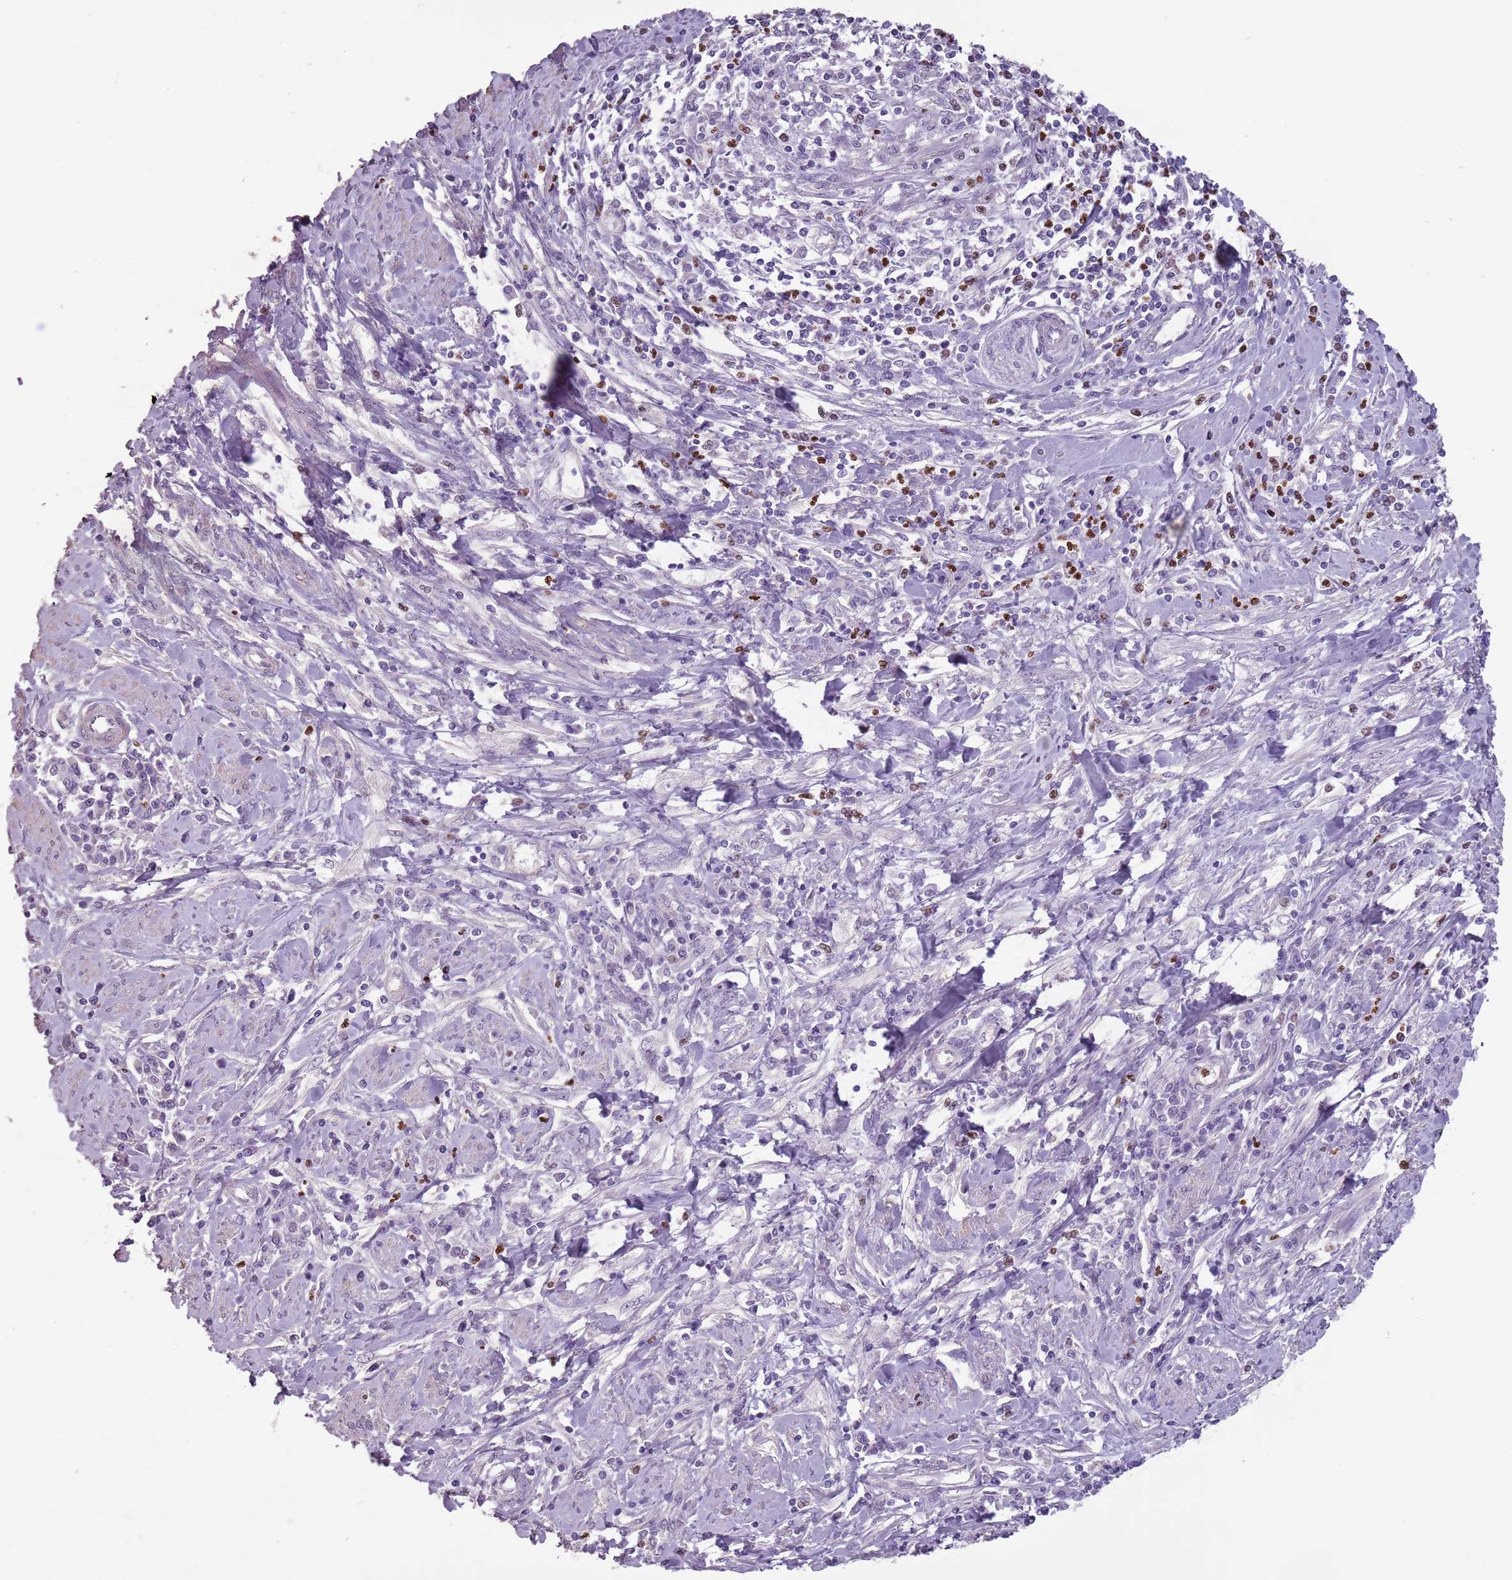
{"staining": {"intensity": "negative", "quantity": "none", "location": "none"}, "tissue": "cervical cancer", "cell_type": "Tumor cells", "image_type": "cancer", "snomed": [{"axis": "morphology", "description": "Squamous cell carcinoma, NOS"}, {"axis": "topography", "description": "Cervix"}], "caption": "Immunohistochemical staining of human squamous cell carcinoma (cervical) shows no significant staining in tumor cells.", "gene": "CELF6", "patient": {"sex": "female", "age": 32}}